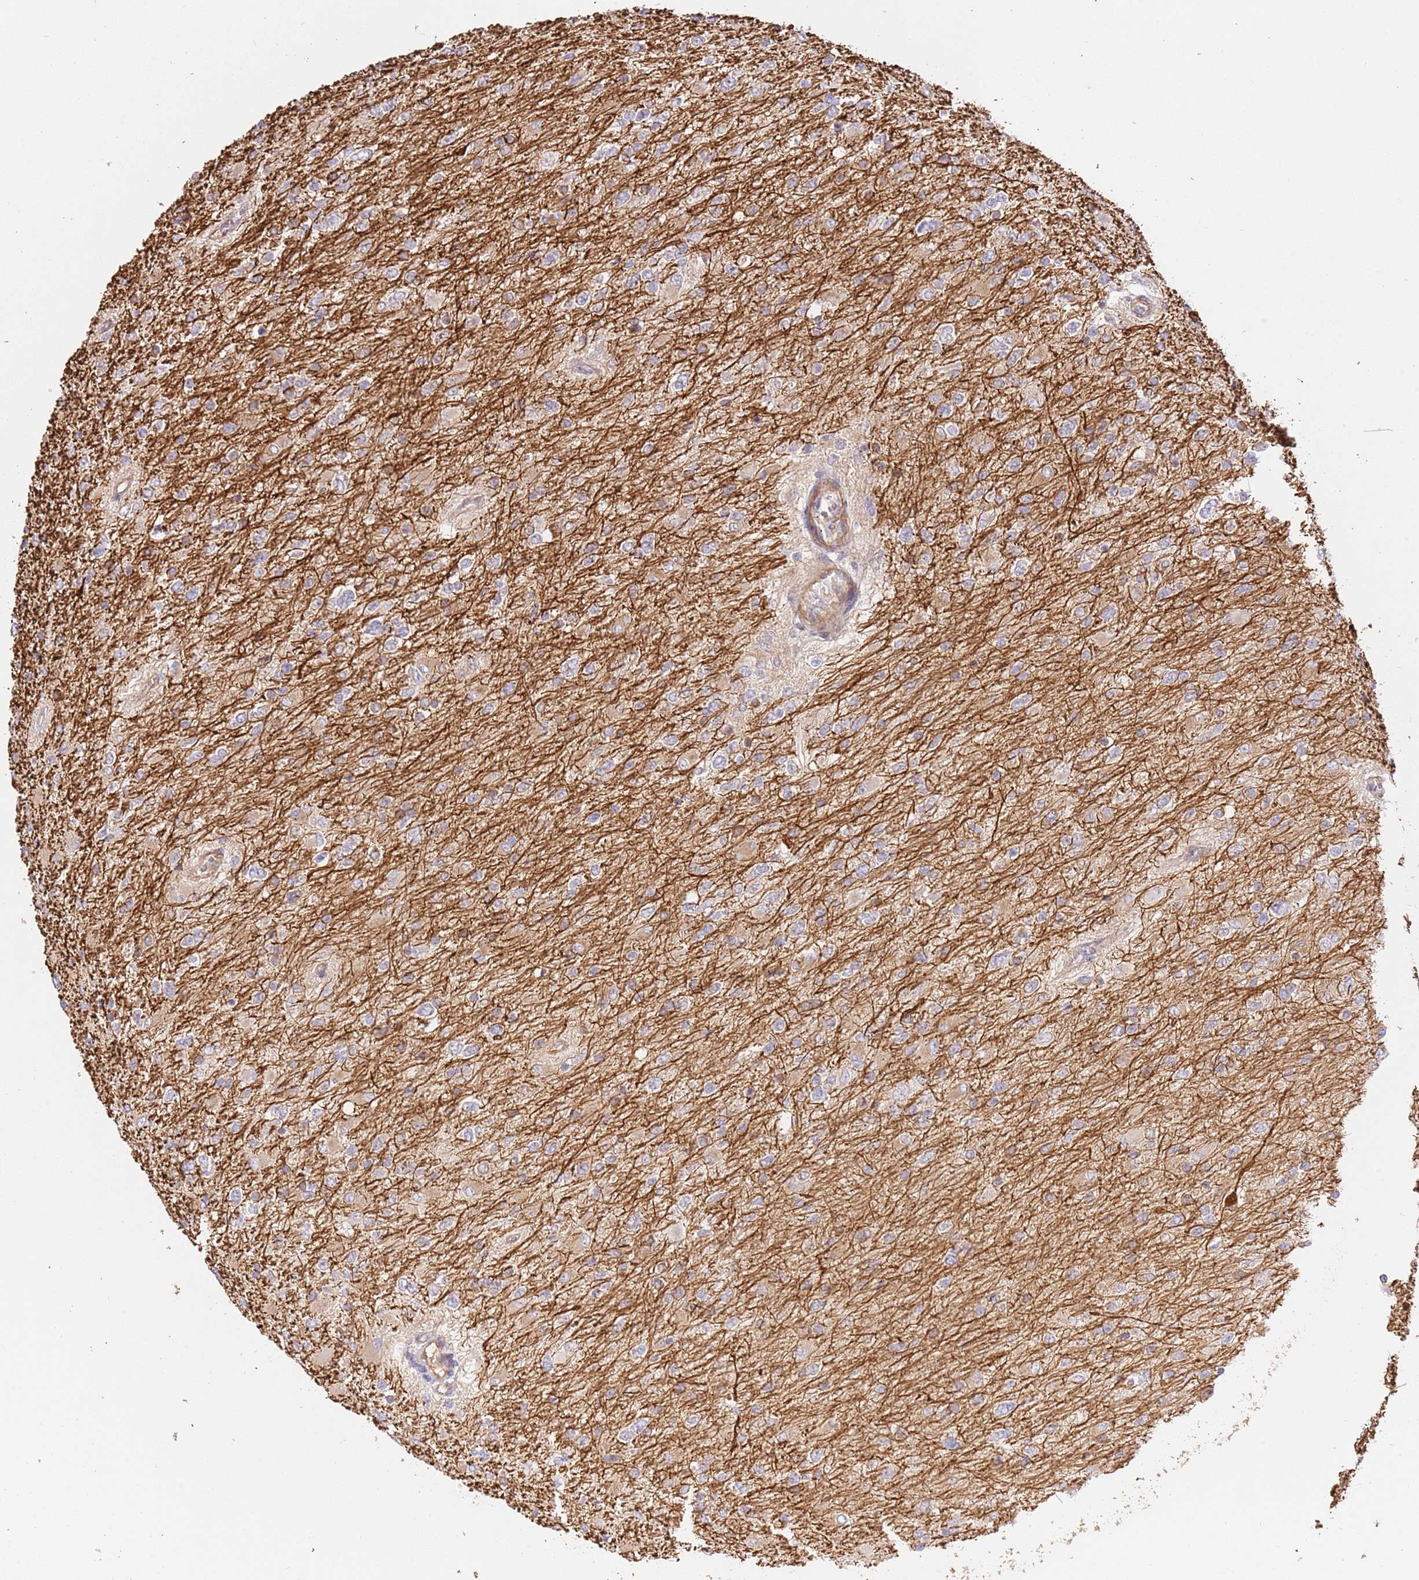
{"staining": {"intensity": "weak", "quantity": "<25%", "location": "cytoplasmic/membranous"}, "tissue": "glioma", "cell_type": "Tumor cells", "image_type": "cancer", "snomed": [{"axis": "morphology", "description": "Glioma, malignant, High grade"}, {"axis": "topography", "description": "Cerebral cortex"}], "caption": "The image reveals no significant staining in tumor cells of malignant glioma (high-grade).", "gene": "ZBTB39", "patient": {"sex": "female", "age": 36}}